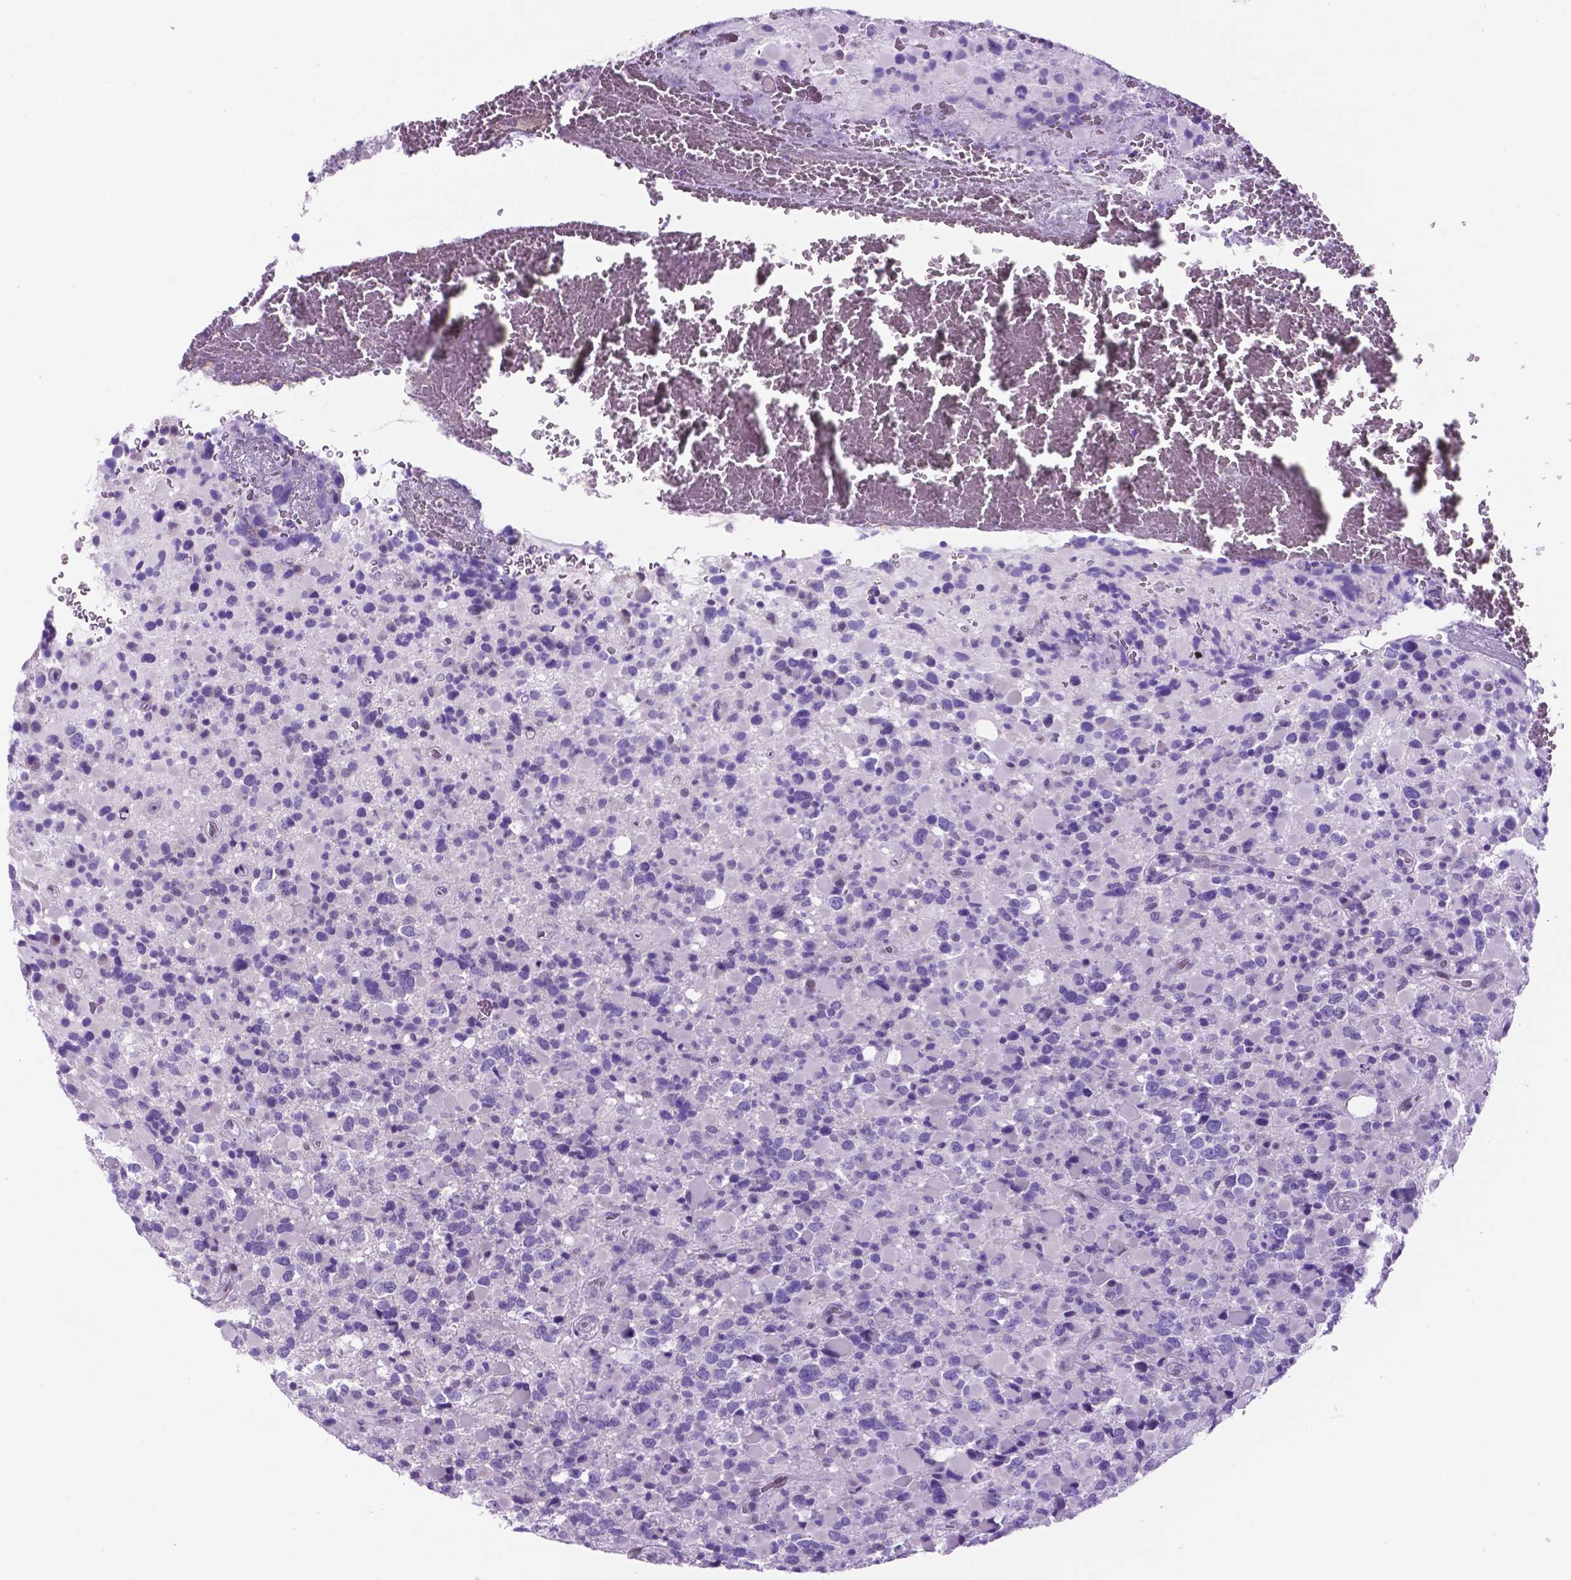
{"staining": {"intensity": "negative", "quantity": "none", "location": "none"}, "tissue": "glioma", "cell_type": "Tumor cells", "image_type": "cancer", "snomed": [{"axis": "morphology", "description": "Glioma, malignant, High grade"}, {"axis": "topography", "description": "Brain"}], "caption": "Tumor cells show no significant protein expression in glioma.", "gene": "TMEM210", "patient": {"sex": "female", "age": 40}}